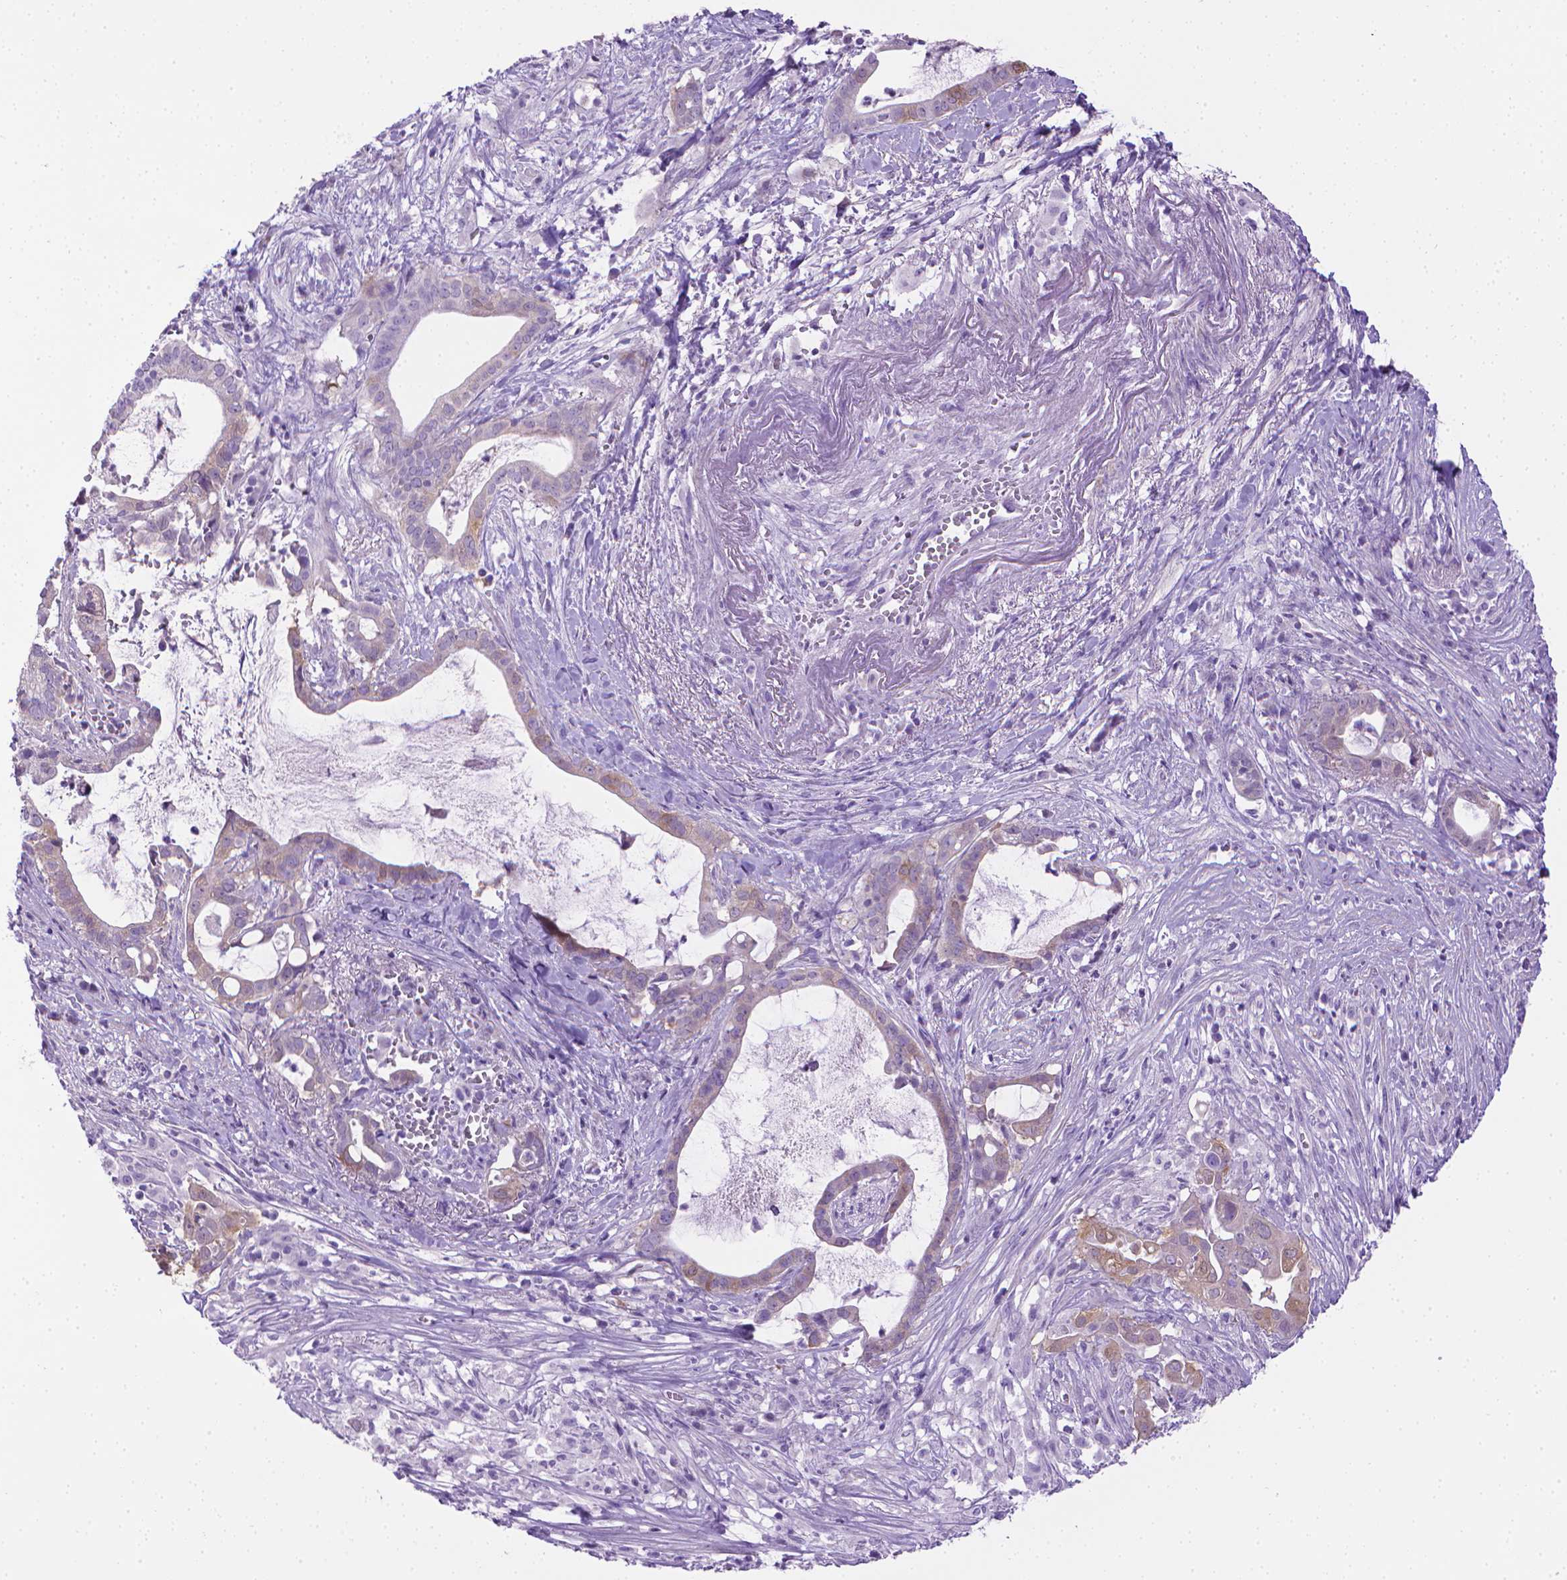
{"staining": {"intensity": "weak", "quantity": "25%-75%", "location": "cytoplasmic/membranous"}, "tissue": "pancreatic cancer", "cell_type": "Tumor cells", "image_type": "cancer", "snomed": [{"axis": "morphology", "description": "Adenocarcinoma, NOS"}, {"axis": "topography", "description": "Pancreas"}], "caption": "IHC staining of pancreatic cancer, which demonstrates low levels of weak cytoplasmic/membranous positivity in approximately 25%-75% of tumor cells indicating weak cytoplasmic/membranous protein staining. The staining was performed using DAB (3,3'-diaminobenzidine) (brown) for protein detection and nuclei were counterstained in hematoxylin (blue).", "gene": "PNMA2", "patient": {"sex": "male", "age": 61}}